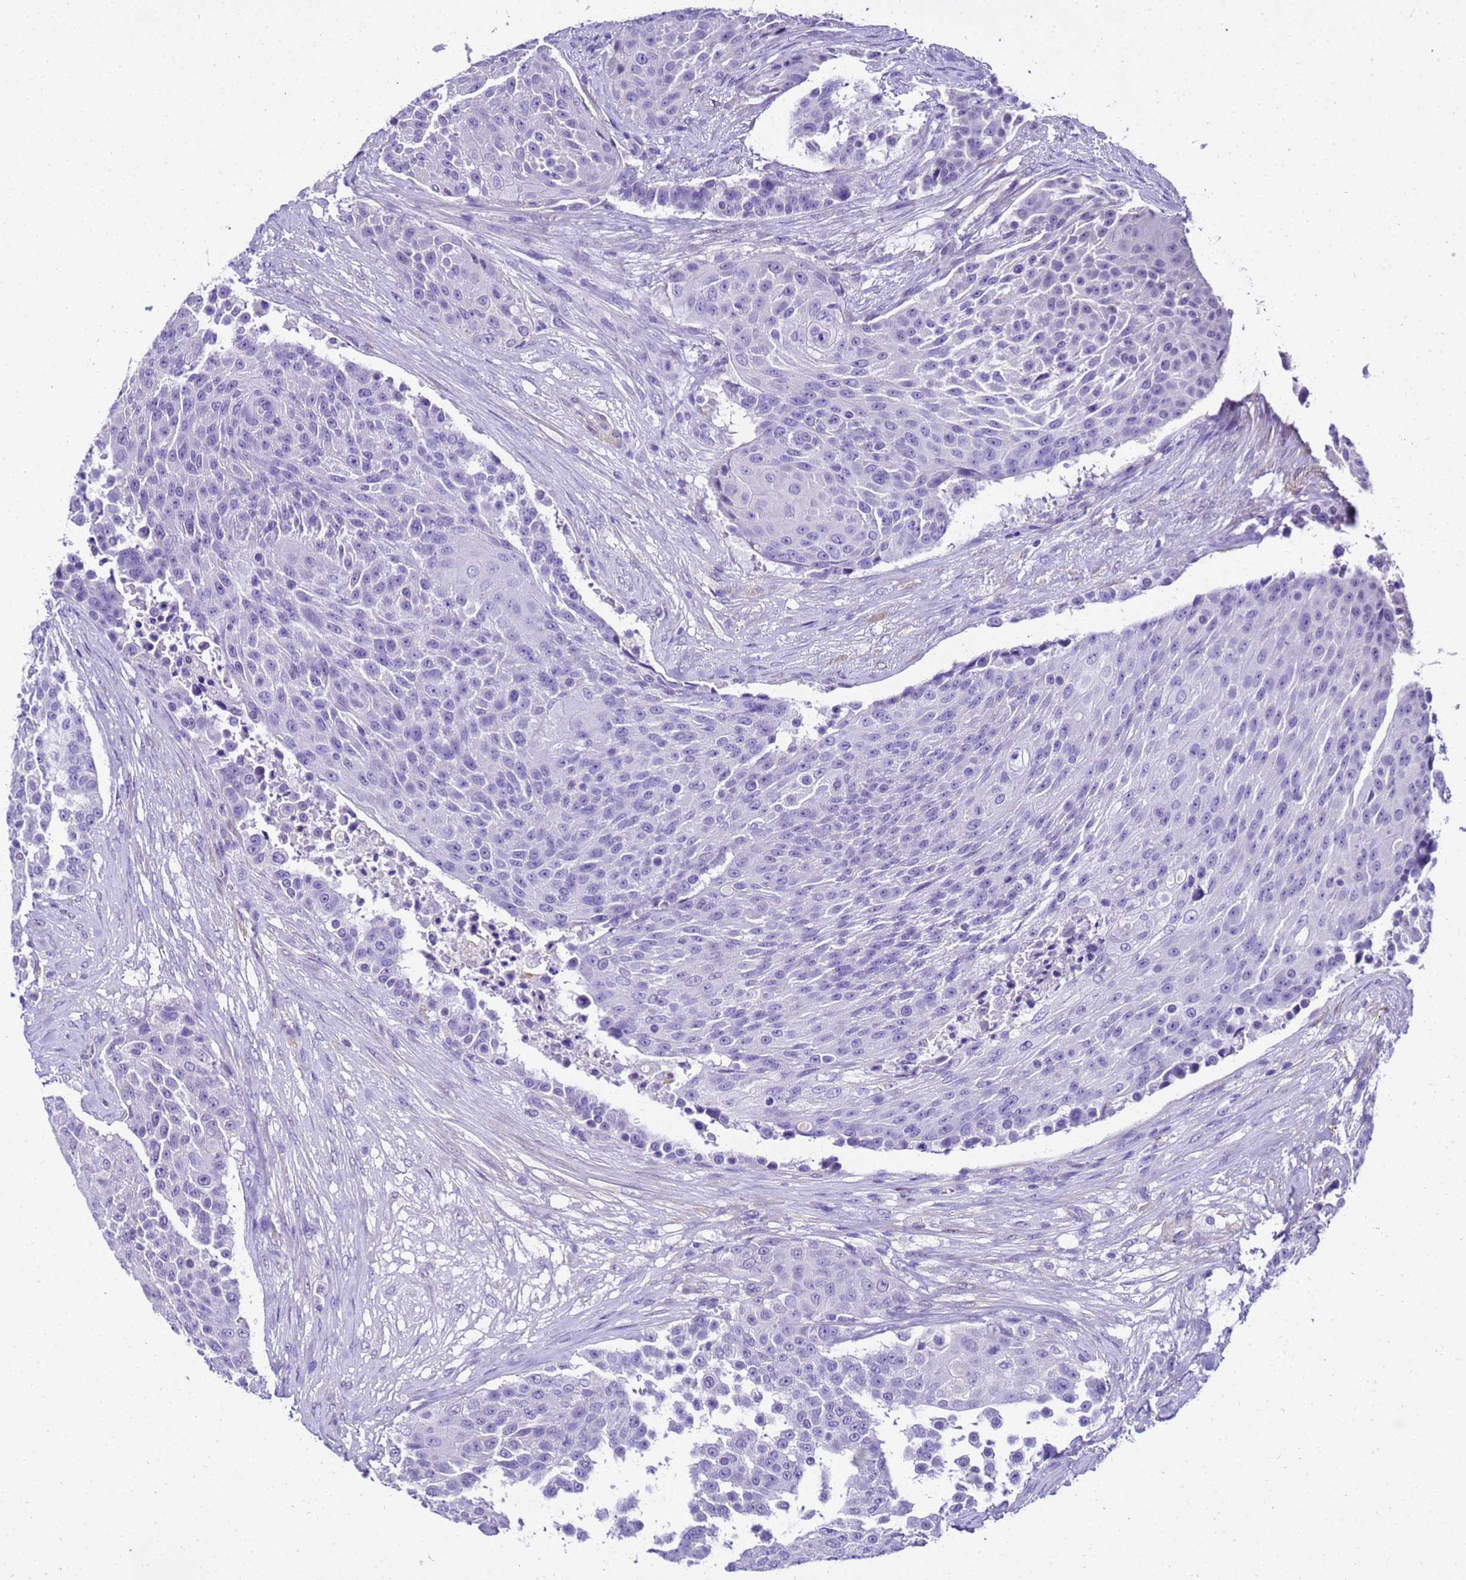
{"staining": {"intensity": "negative", "quantity": "none", "location": "none"}, "tissue": "urothelial cancer", "cell_type": "Tumor cells", "image_type": "cancer", "snomed": [{"axis": "morphology", "description": "Urothelial carcinoma, High grade"}, {"axis": "topography", "description": "Urinary bladder"}], "caption": "DAB (3,3'-diaminobenzidine) immunohistochemical staining of high-grade urothelial carcinoma reveals no significant expression in tumor cells.", "gene": "HSPB6", "patient": {"sex": "female", "age": 63}}